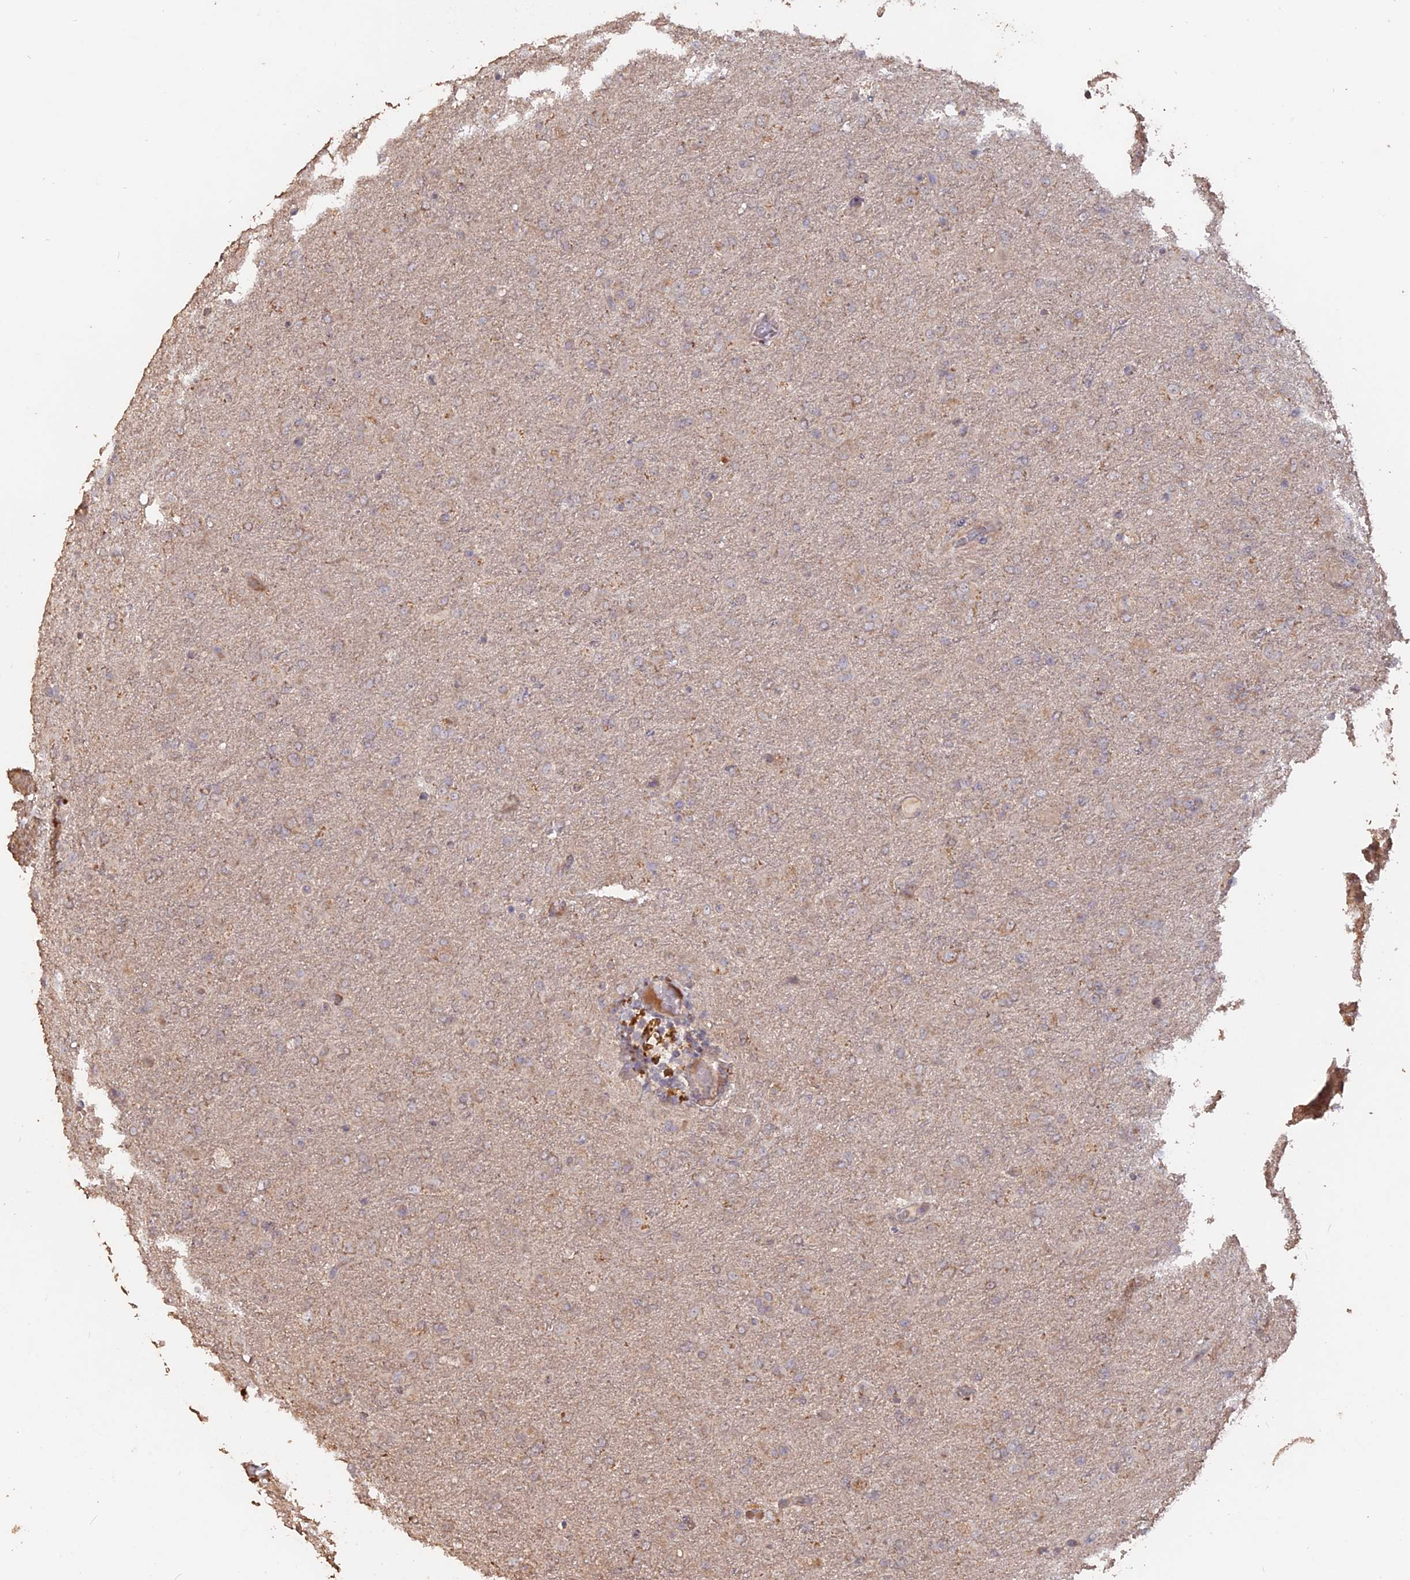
{"staining": {"intensity": "weak", "quantity": ">75%", "location": "cytoplasmic/membranous"}, "tissue": "glioma", "cell_type": "Tumor cells", "image_type": "cancer", "snomed": [{"axis": "morphology", "description": "Glioma, malignant, Low grade"}, {"axis": "topography", "description": "Brain"}], "caption": "This is an image of immunohistochemistry (IHC) staining of malignant glioma (low-grade), which shows weak expression in the cytoplasmic/membranous of tumor cells.", "gene": "LAYN", "patient": {"sex": "male", "age": 65}}